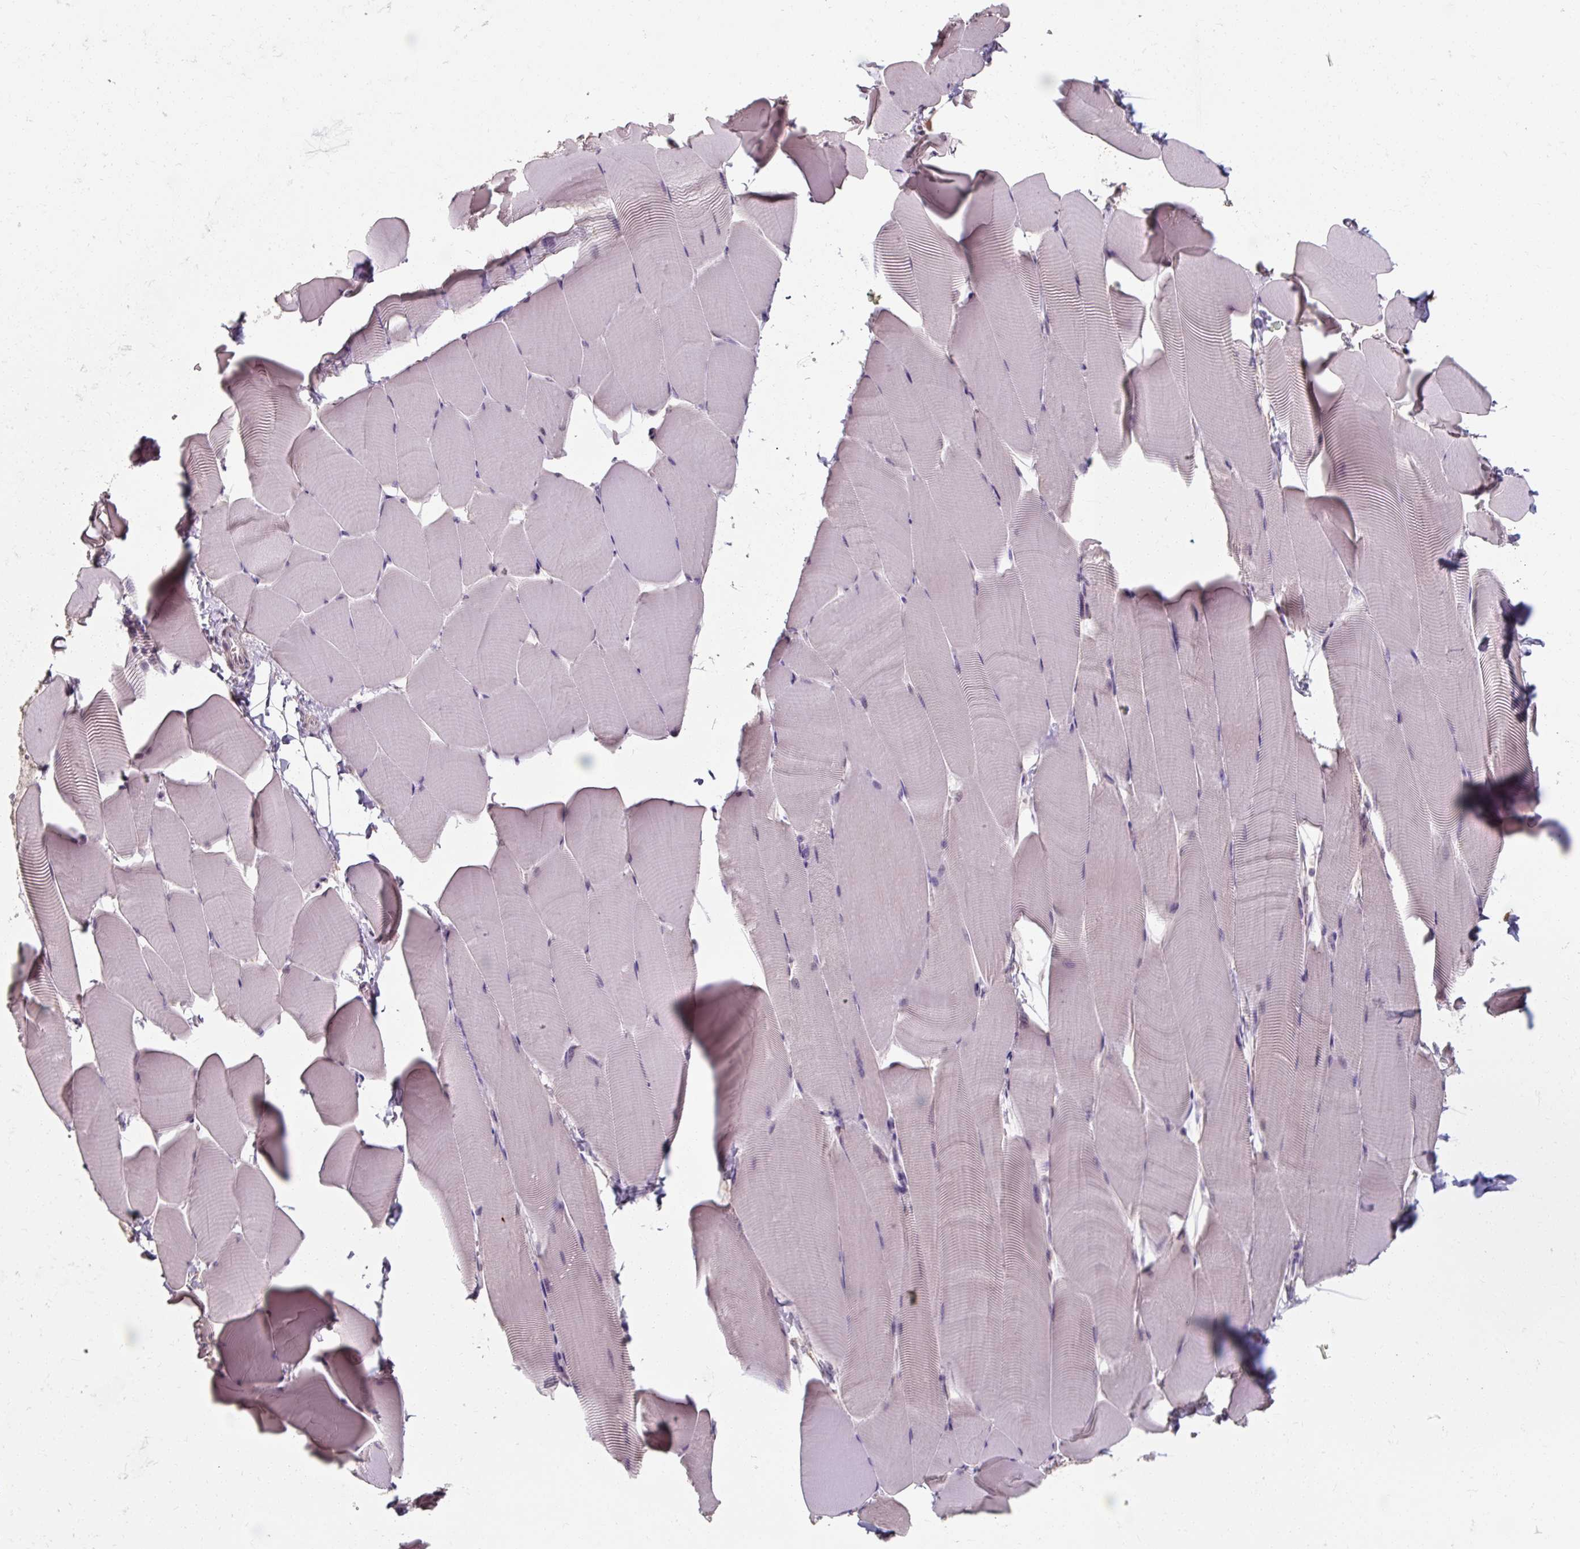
{"staining": {"intensity": "moderate", "quantity": "25%-75%", "location": "nuclear"}, "tissue": "skeletal muscle", "cell_type": "Myocytes", "image_type": "normal", "snomed": [{"axis": "morphology", "description": "Normal tissue, NOS"}, {"axis": "topography", "description": "Skeletal muscle"}], "caption": "Immunohistochemical staining of benign human skeletal muscle shows moderate nuclear protein positivity in approximately 25%-75% of myocytes.", "gene": "ENSG00000291316", "patient": {"sex": "male", "age": 25}}